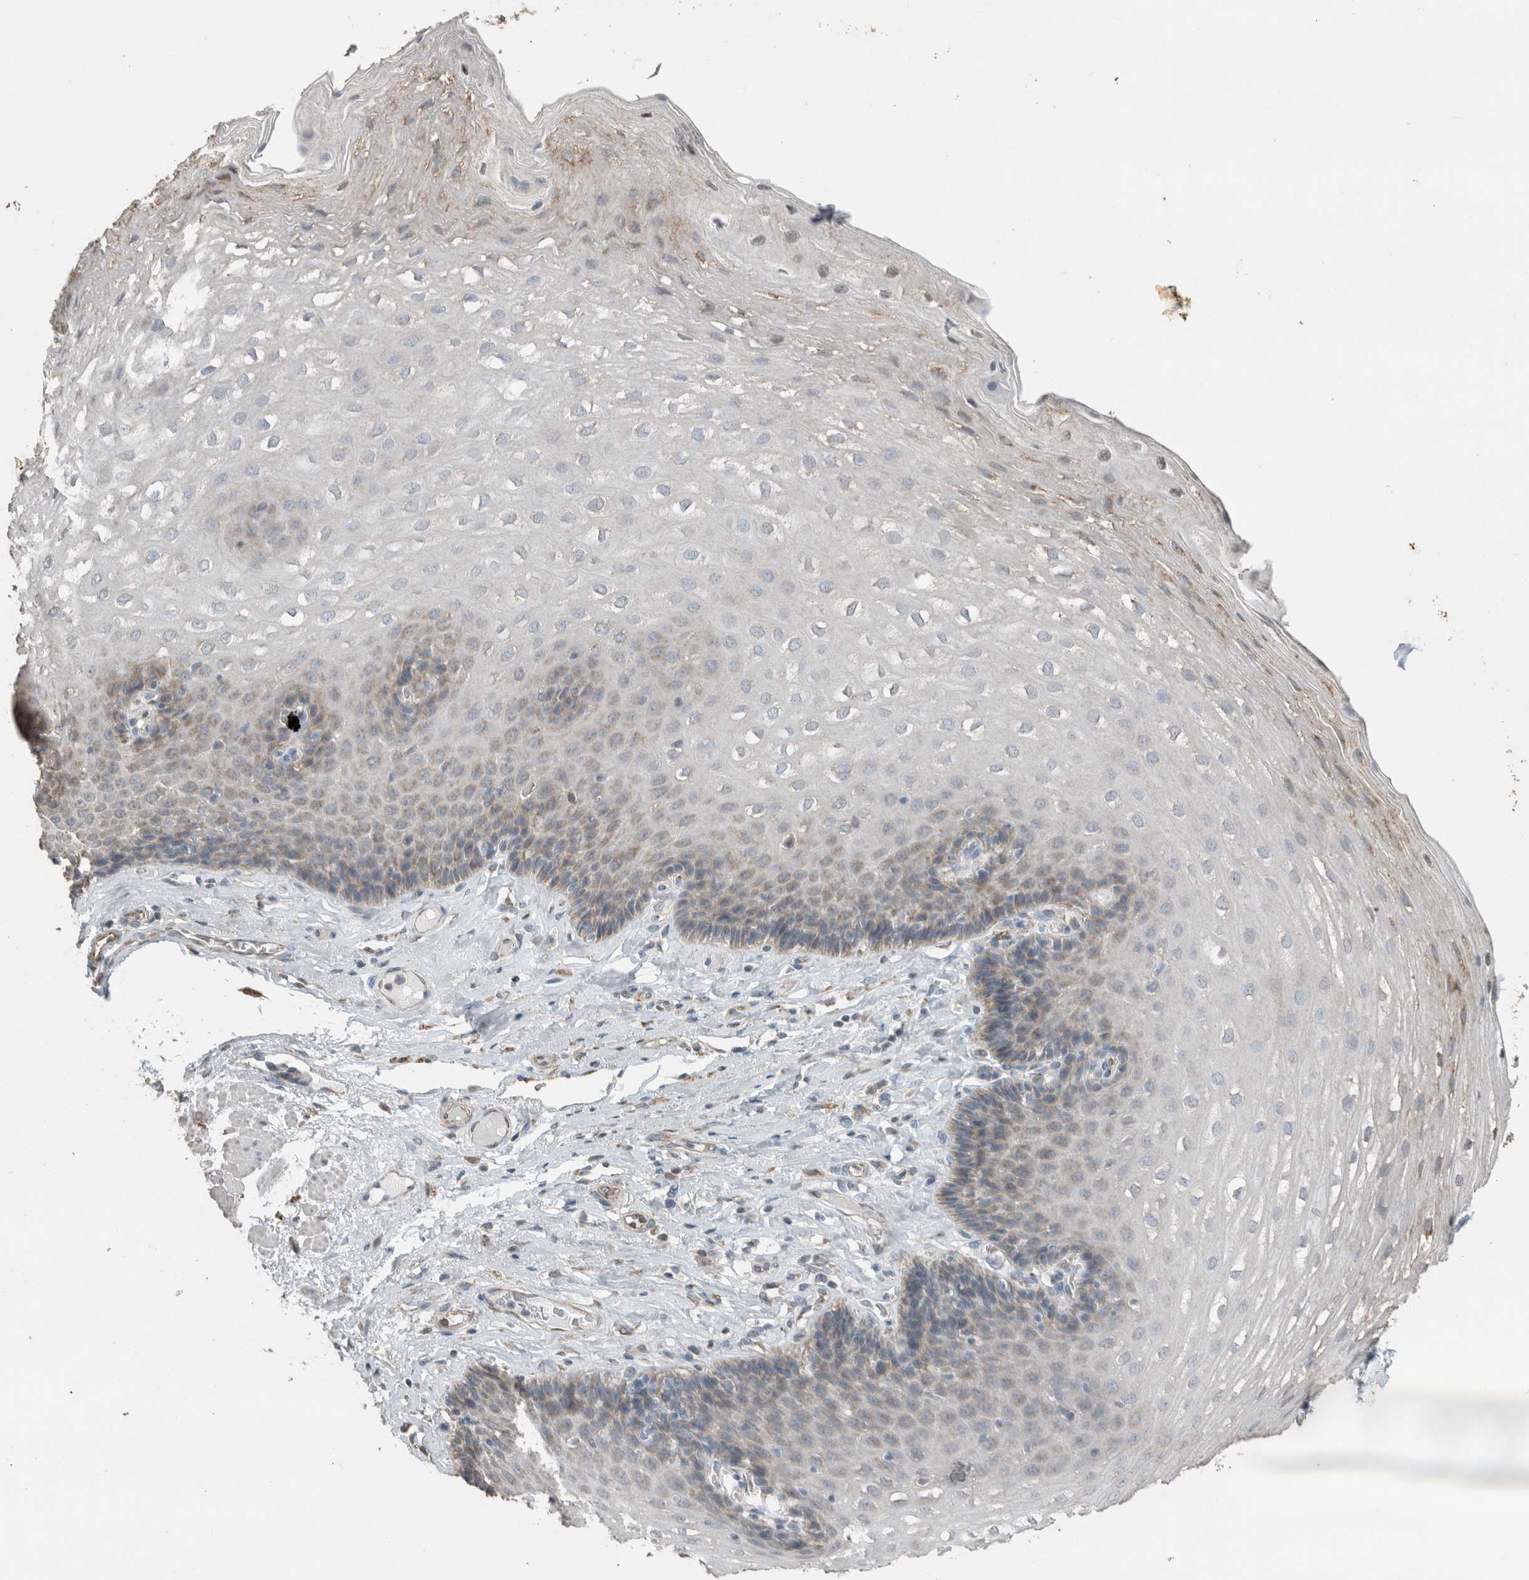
{"staining": {"intensity": "moderate", "quantity": "<25%", "location": "cytoplasmic/membranous"}, "tissue": "esophagus", "cell_type": "Squamous epithelial cells", "image_type": "normal", "snomed": [{"axis": "morphology", "description": "Normal tissue, NOS"}, {"axis": "topography", "description": "Esophagus"}], "caption": "DAB immunohistochemical staining of unremarkable human esophagus demonstrates moderate cytoplasmic/membranous protein staining in about <25% of squamous epithelial cells.", "gene": "ACVR2B", "patient": {"sex": "female", "age": 66}}